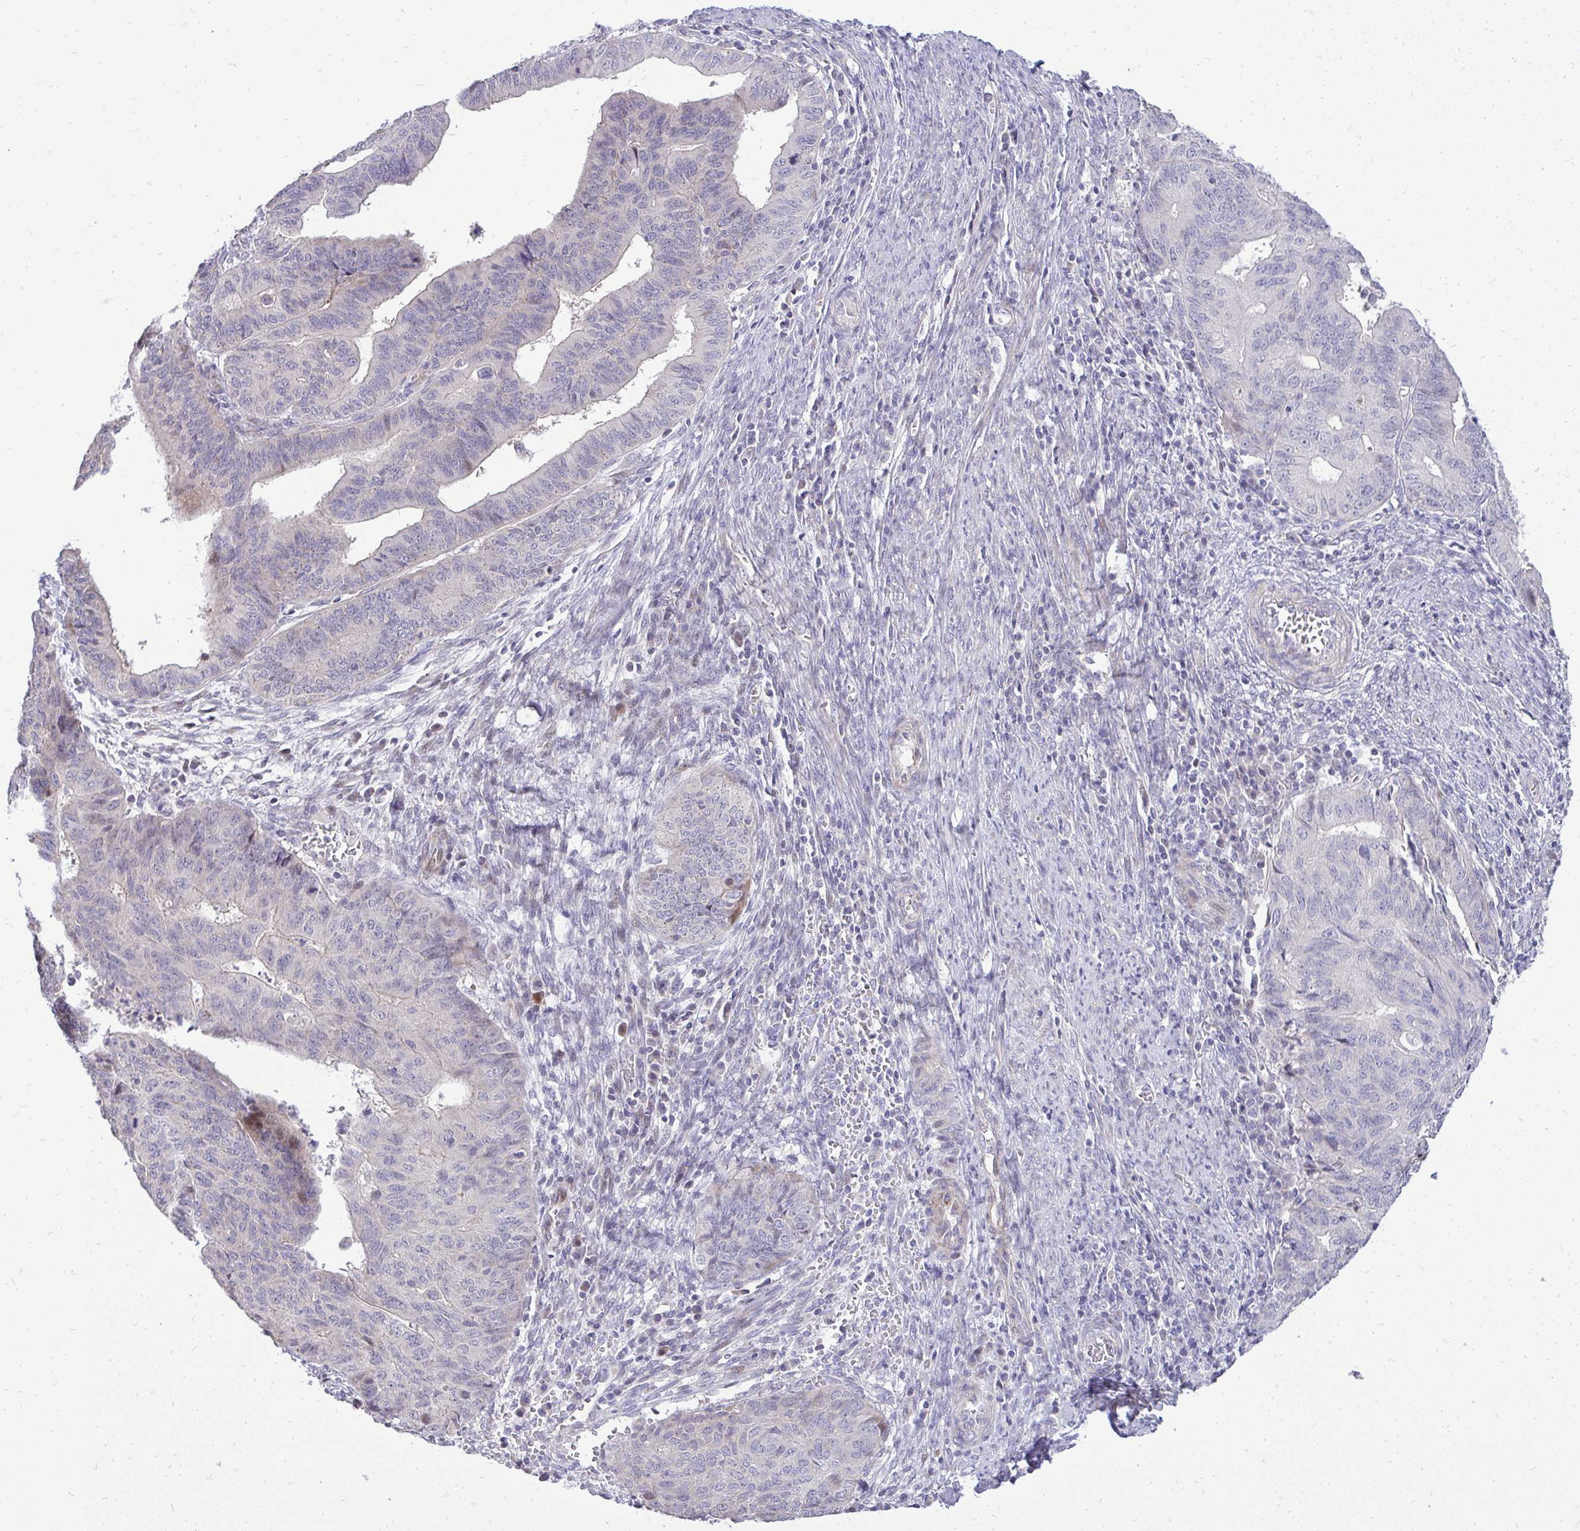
{"staining": {"intensity": "negative", "quantity": "none", "location": "none"}, "tissue": "endometrial cancer", "cell_type": "Tumor cells", "image_type": "cancer", "snomed": [{"axis": "morphology", "description": "Adenocarcinoma, NOS"}, {"axis": "topography", "description": "Endometrium"}], "caption": "Tumor cells are negative for protein expression in human endometrial cancer.", "gene": "OR8D1", "patient": {"sex": "female", "age": 65}}